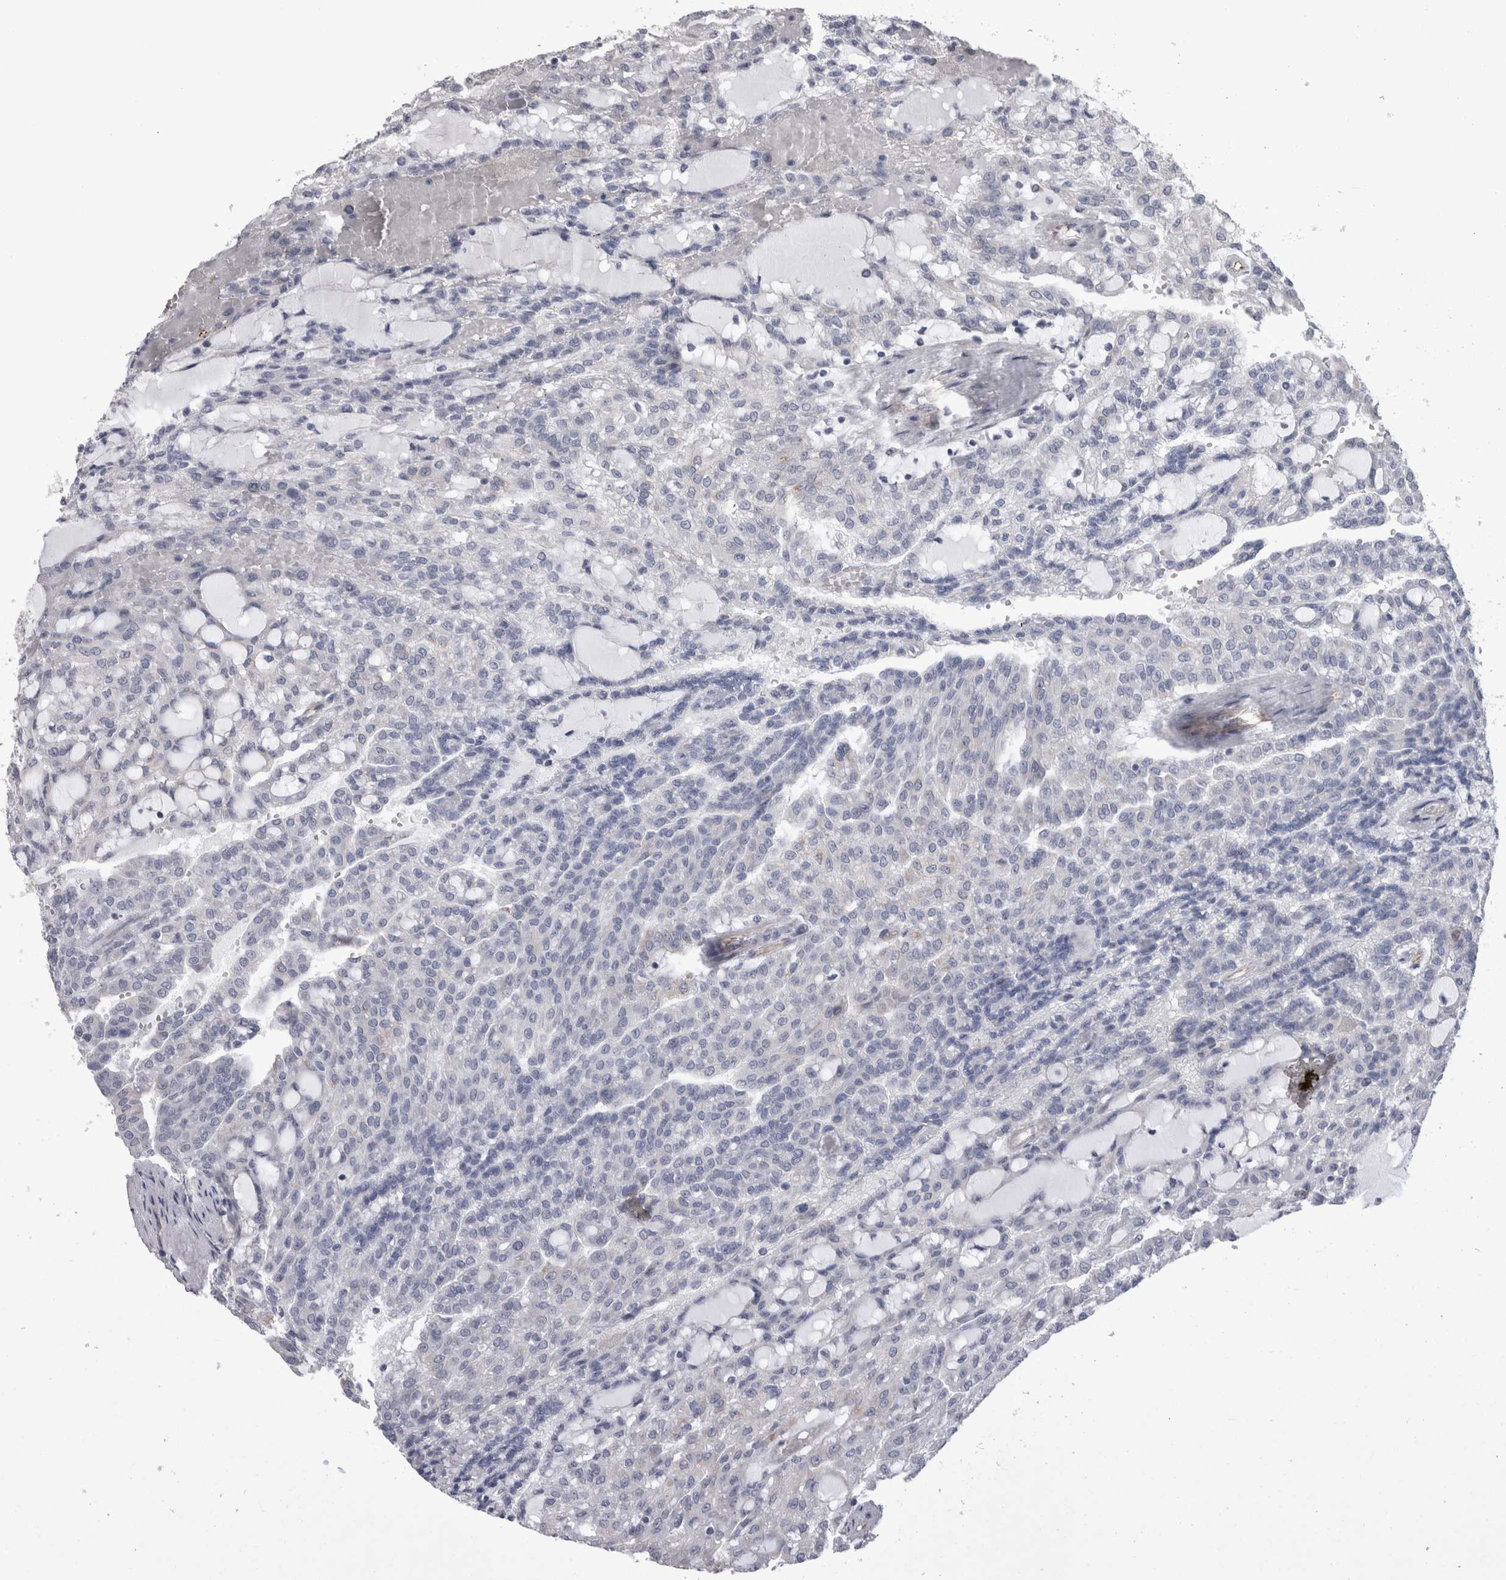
{"staining": {"intensity": "negative", "quantity": "none", "location": "none"}, "tissue": "renal cancer", "cell_type": "Tumor cells", "image_type": "cancer", "snomed": [{"axis": "morphology", "description": "Adenocarcinoma, NOS"}, {"axis": "topography", "description": "Kidney"}], "caption": "Tumor cells are negative for protein expression in human renal adenocarcinoma.", "gene": "ACOT7", "patient": {"sex": "male", "age": 63}}